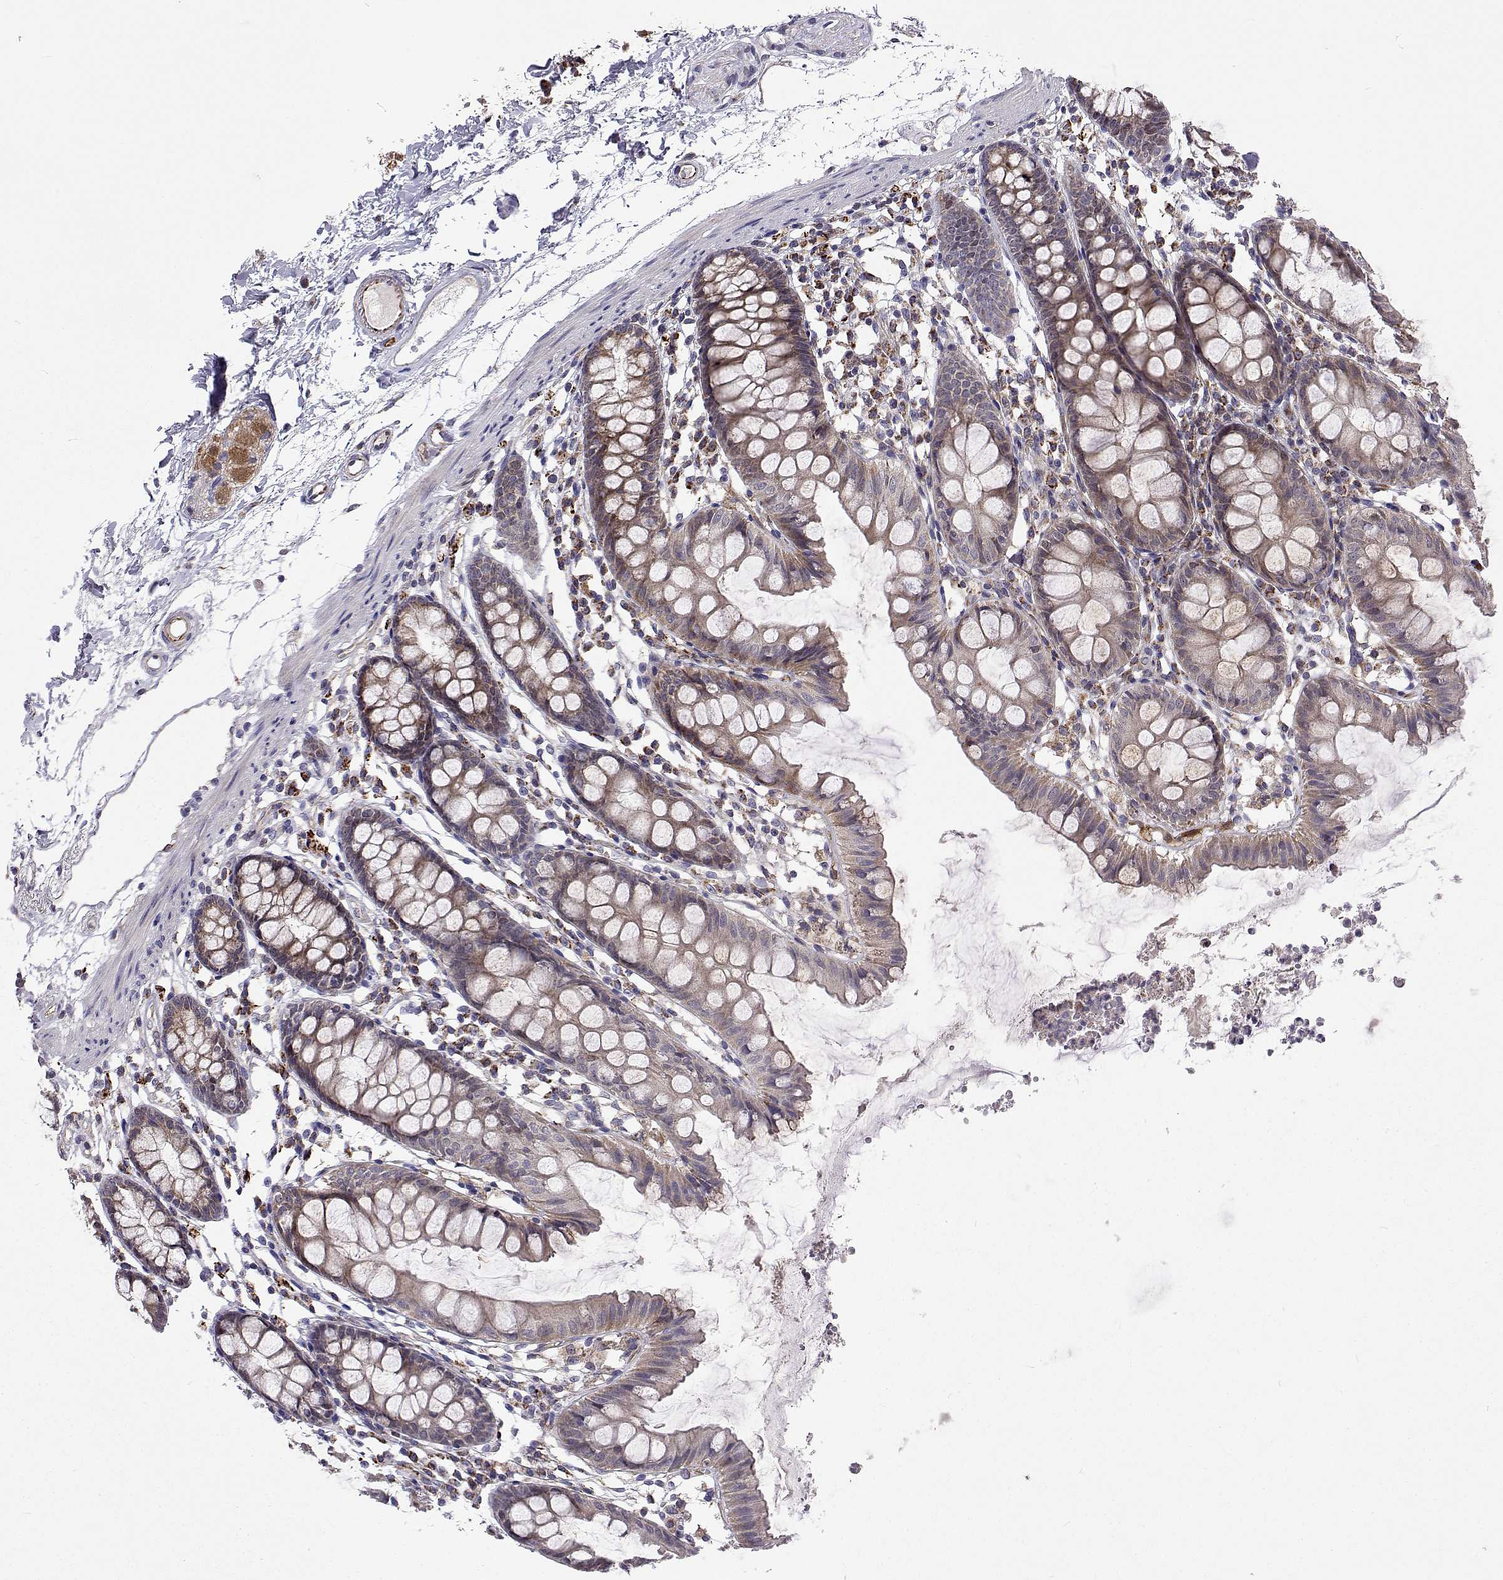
{"staining": {"intensity": "moderate", "quantity": ">75%", "location": "cytoplasmic/membranous"}, "tissue": "colon", "cell_type": "Endothelial cells", "image_type": "normal", "snomed": [{"axis": "morphology", "description": "Normal tissue, NOS"}, {"axis": "topography", "description": "Colon"}], "caption": "Colon stained for a protein (brown) shows moderate cytoplasmic/membranous positive staining in approximately >75% of endothelial cells.", "gene": "DHTKD1", "patient": {"sex": "female", "age": 84}}